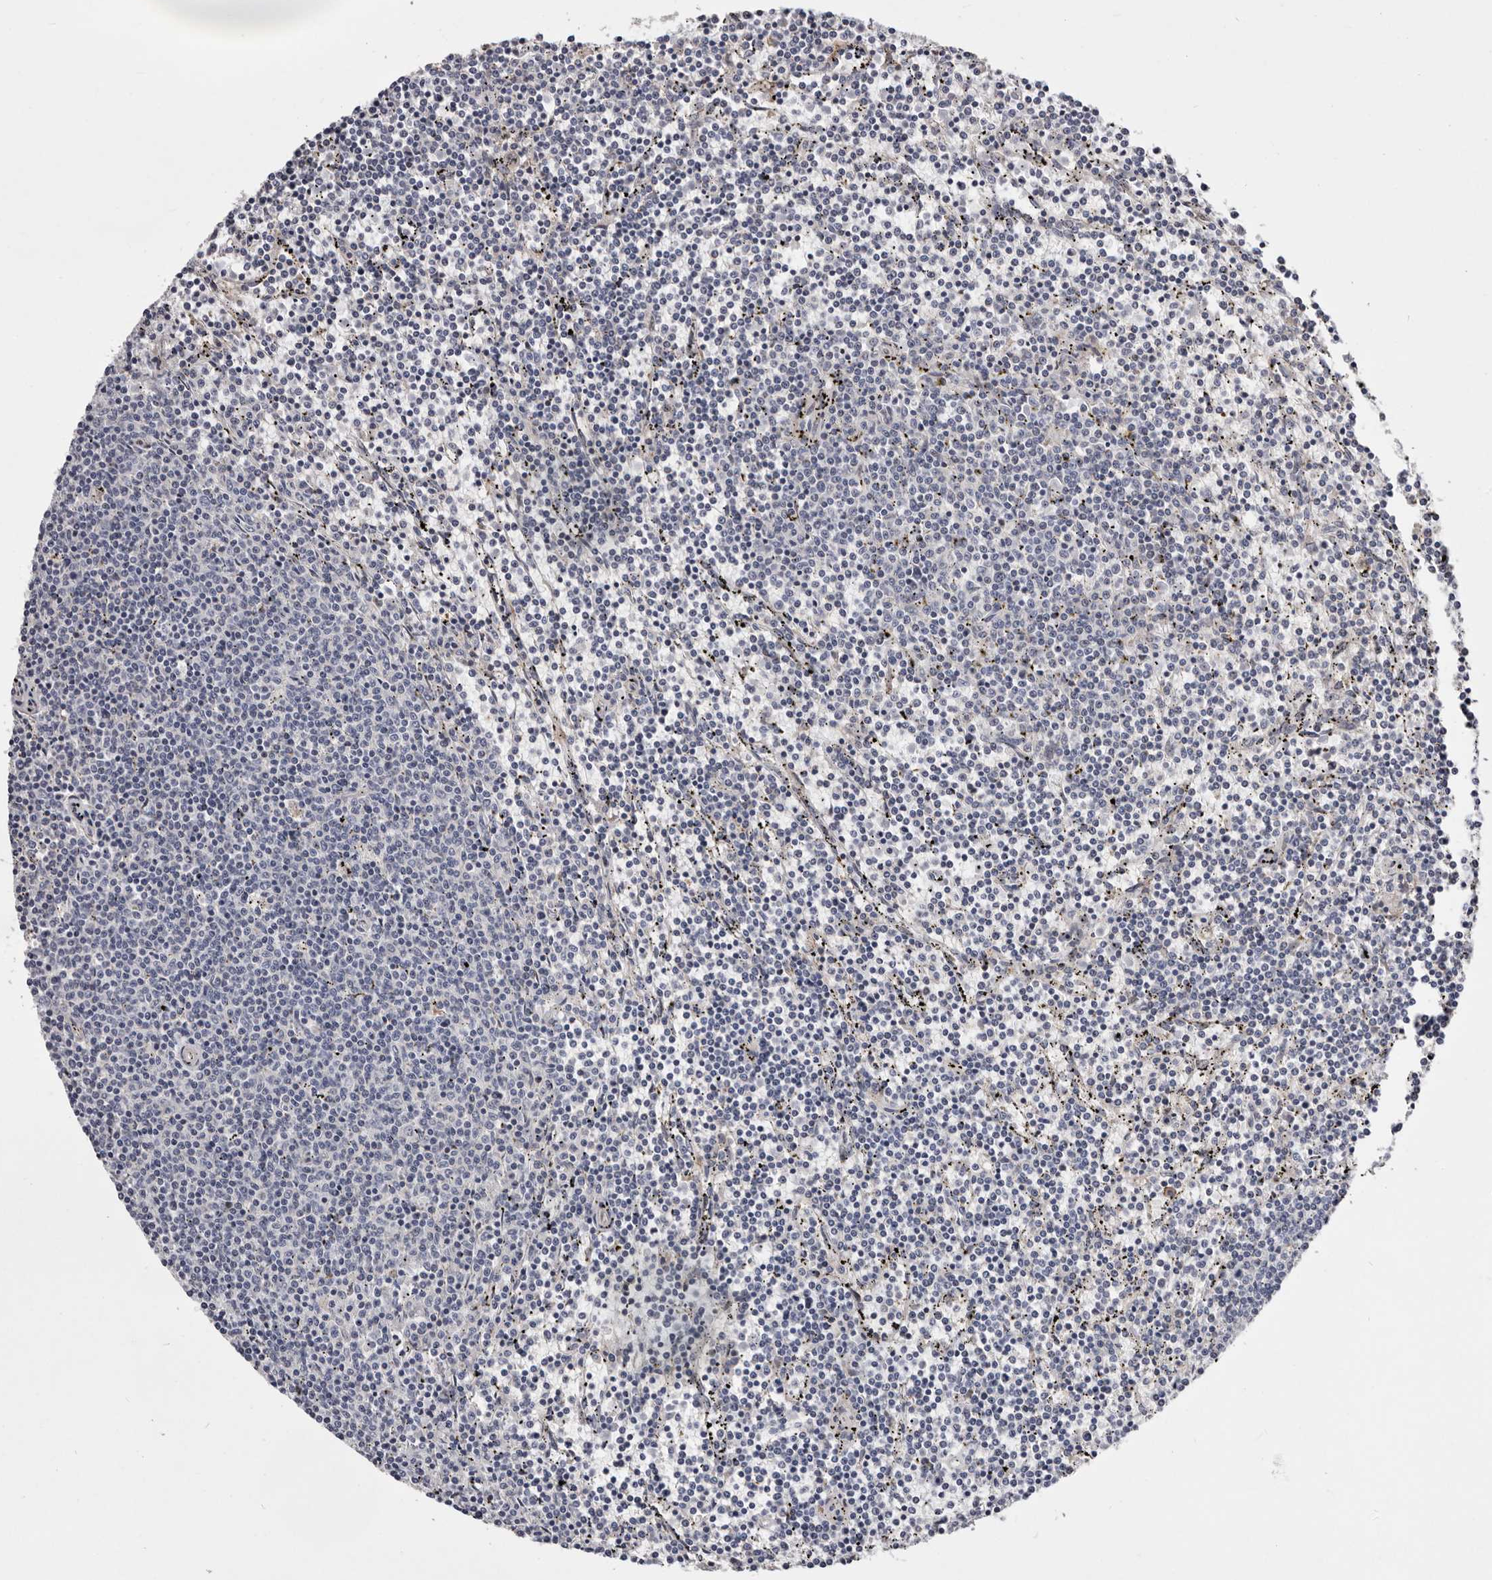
{"staining": {"intensity": "negative", "quantity": "none", "location": "none"}, "tissue": "lymphoma", "cell_type": "Tumor cells", "image_type": "cancer", "snomed": [{"axis": "morphology", "description": "Malignant lymphoma, non-Hodgkin's type, Low grade"}, {"axis": "topography", "description": "Spleen"}], "caption": "This photomicrograph is of lymphoma stained with IHC to label a protein in brown with the nuclei are counter-stained blue. There is no staining in tumor cells. (DAB immunohistochemistry (IHC), high magnification).", "gene": "NUBPL", "patient": {"sex": "female", "age": 50}}